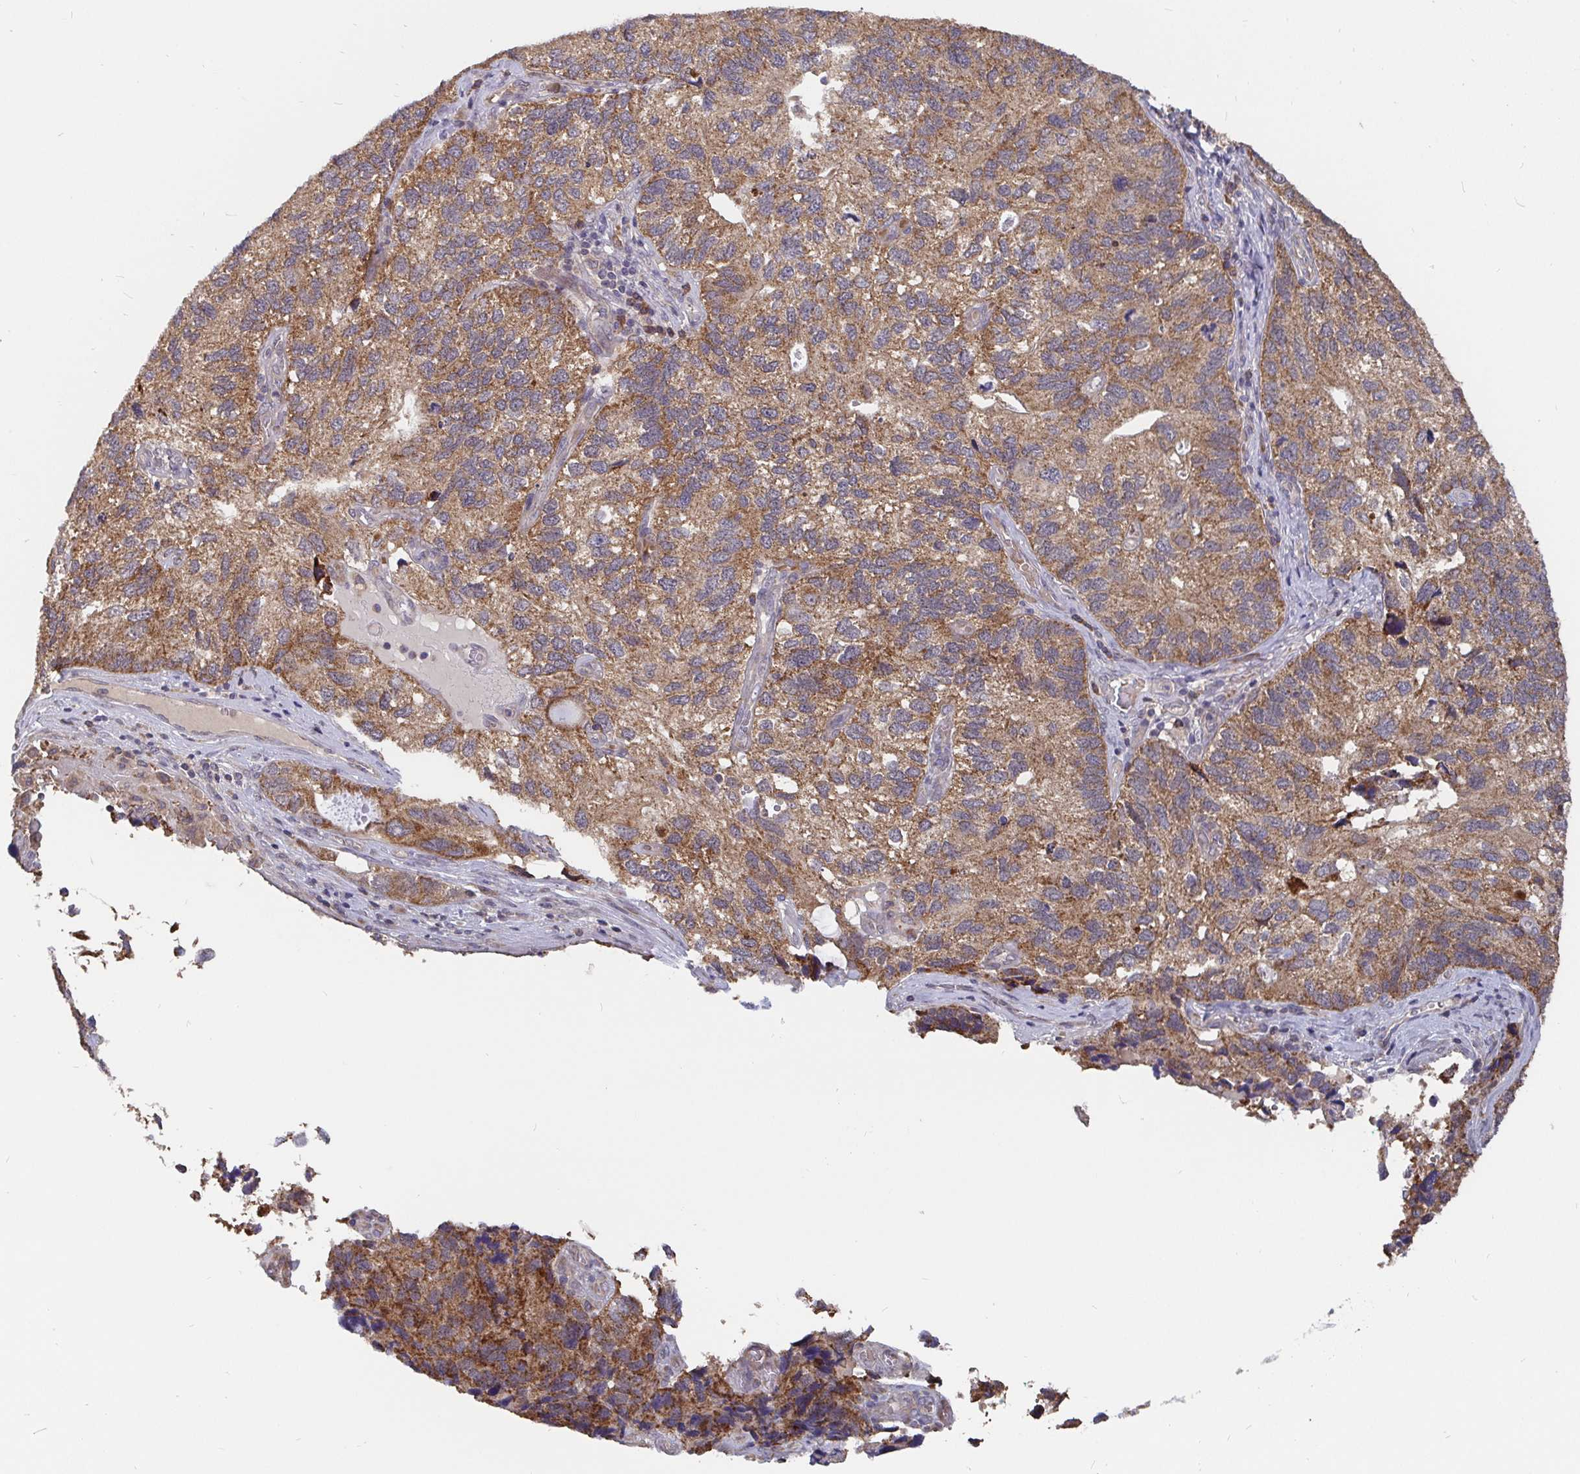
{"staining": {"intensity": "moderate", "quantity": ">75%", "location": "cytoplasmic/membranous"}, "tissue": "endometrial cancer", "cell_type": "Tumor cells", "image_type": "cancer", "snomed": [{"axis": "morphology", "description": "Carcinoma, NOS"}, {"axis": "topography", "description": "Uterus"}], "caption": "An IHC micrograph of tumor tissue is shown. Protein staining in brown highlights moderate cytoplasmic/membranous positivity in carcinoma (endometrial) within tumor cells.", "gene": "PDF", "patient": {"sex": "female", "age": 76}}